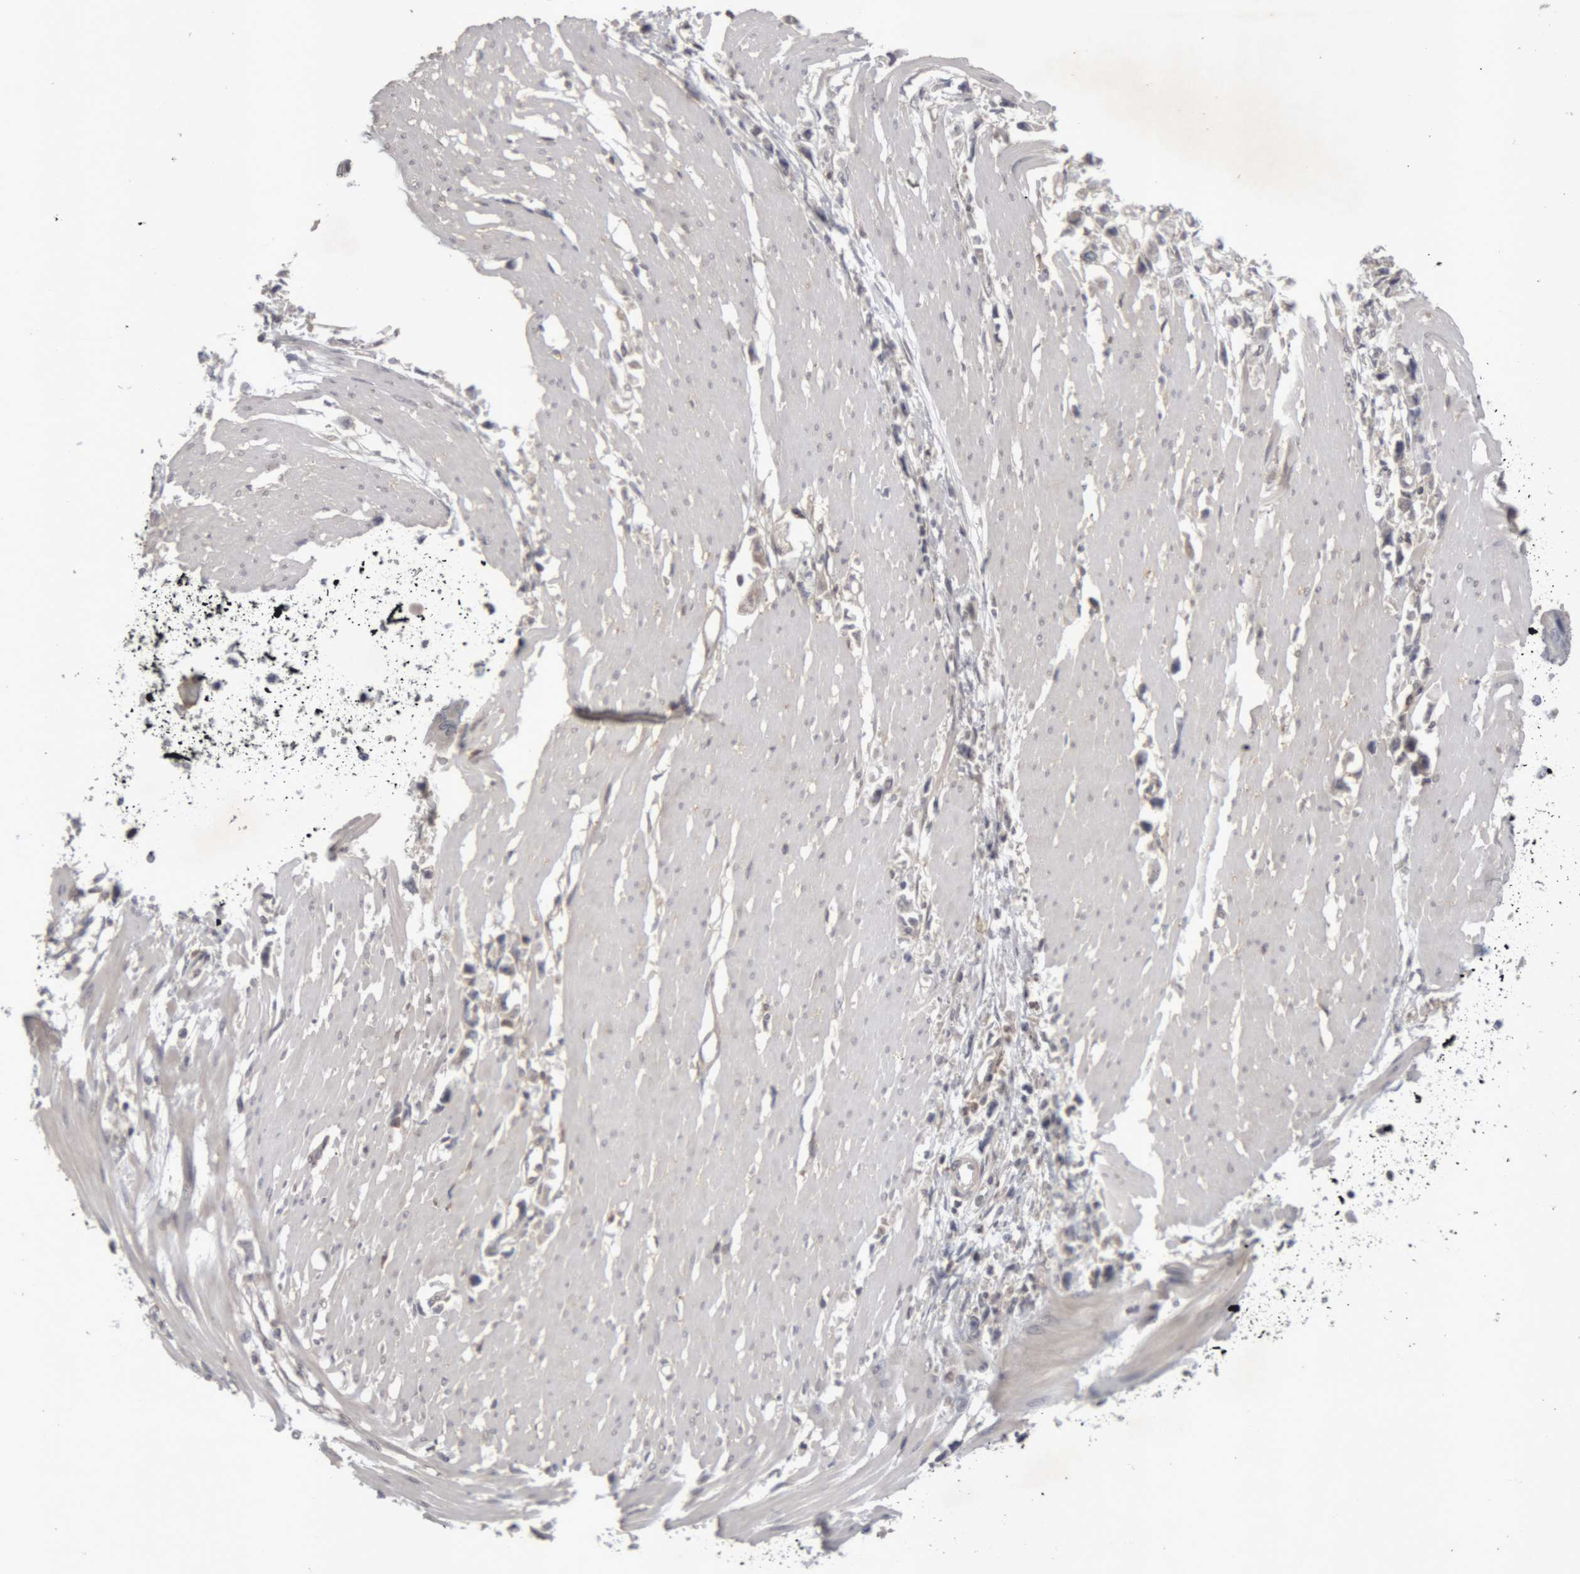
{"staining": {"intensity": "negative", "quantity": "none", "location": "none"}, "tissue": "stomach cancer", "cell_type": "Tumor cells", "image_type": "cancer", "snomed": [{"axis": "morphology", "description": "Adenocarcinoma, NOS"}, {"axis": "topography", "description": "Stomach"}], "caption": "This is a histopathology image of IHC staining of stomach cancer, which shows no expression in tumor cells.", "gene": "NFATC2", "patient": {"sex": "female", "age": 59}}